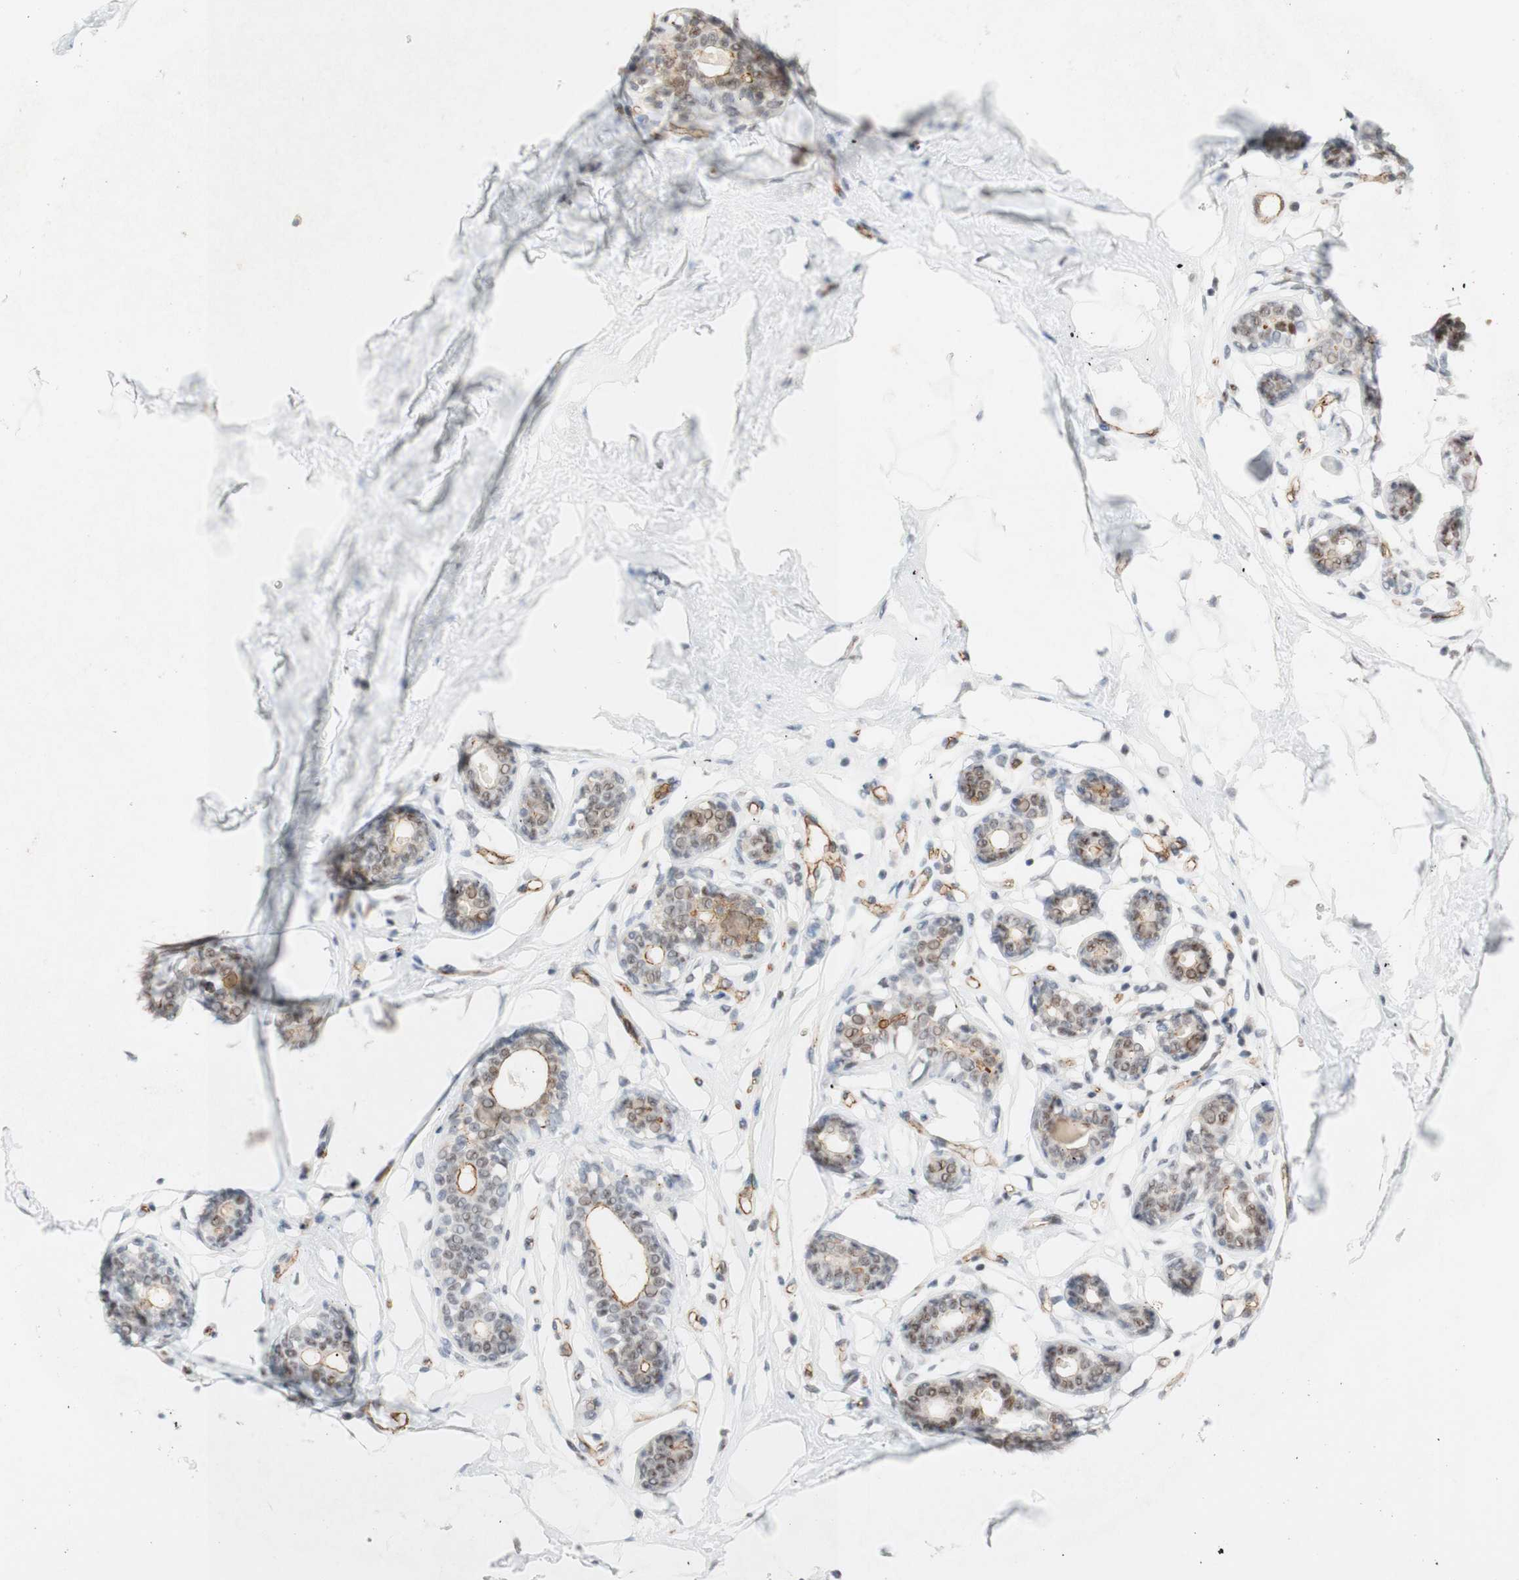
{"staining": {"intensity": "negative", "quantity": "none", "location": "none"}, "tissue": "breast", "cell_type": "Adipocytes", "image_type": "normal", "snomed": [{"axis": "morphology", "description": "Normal tissue, NOS"}, {"axis": "topography", "description": "Breast"}], "caption": "This is a micrograph of immunohistochemistry (IHC) staining of normal breast, which shows no positivity in adipocytes.", "gene": "SAP18", "patient": {"sex": "female", "age": 23}}